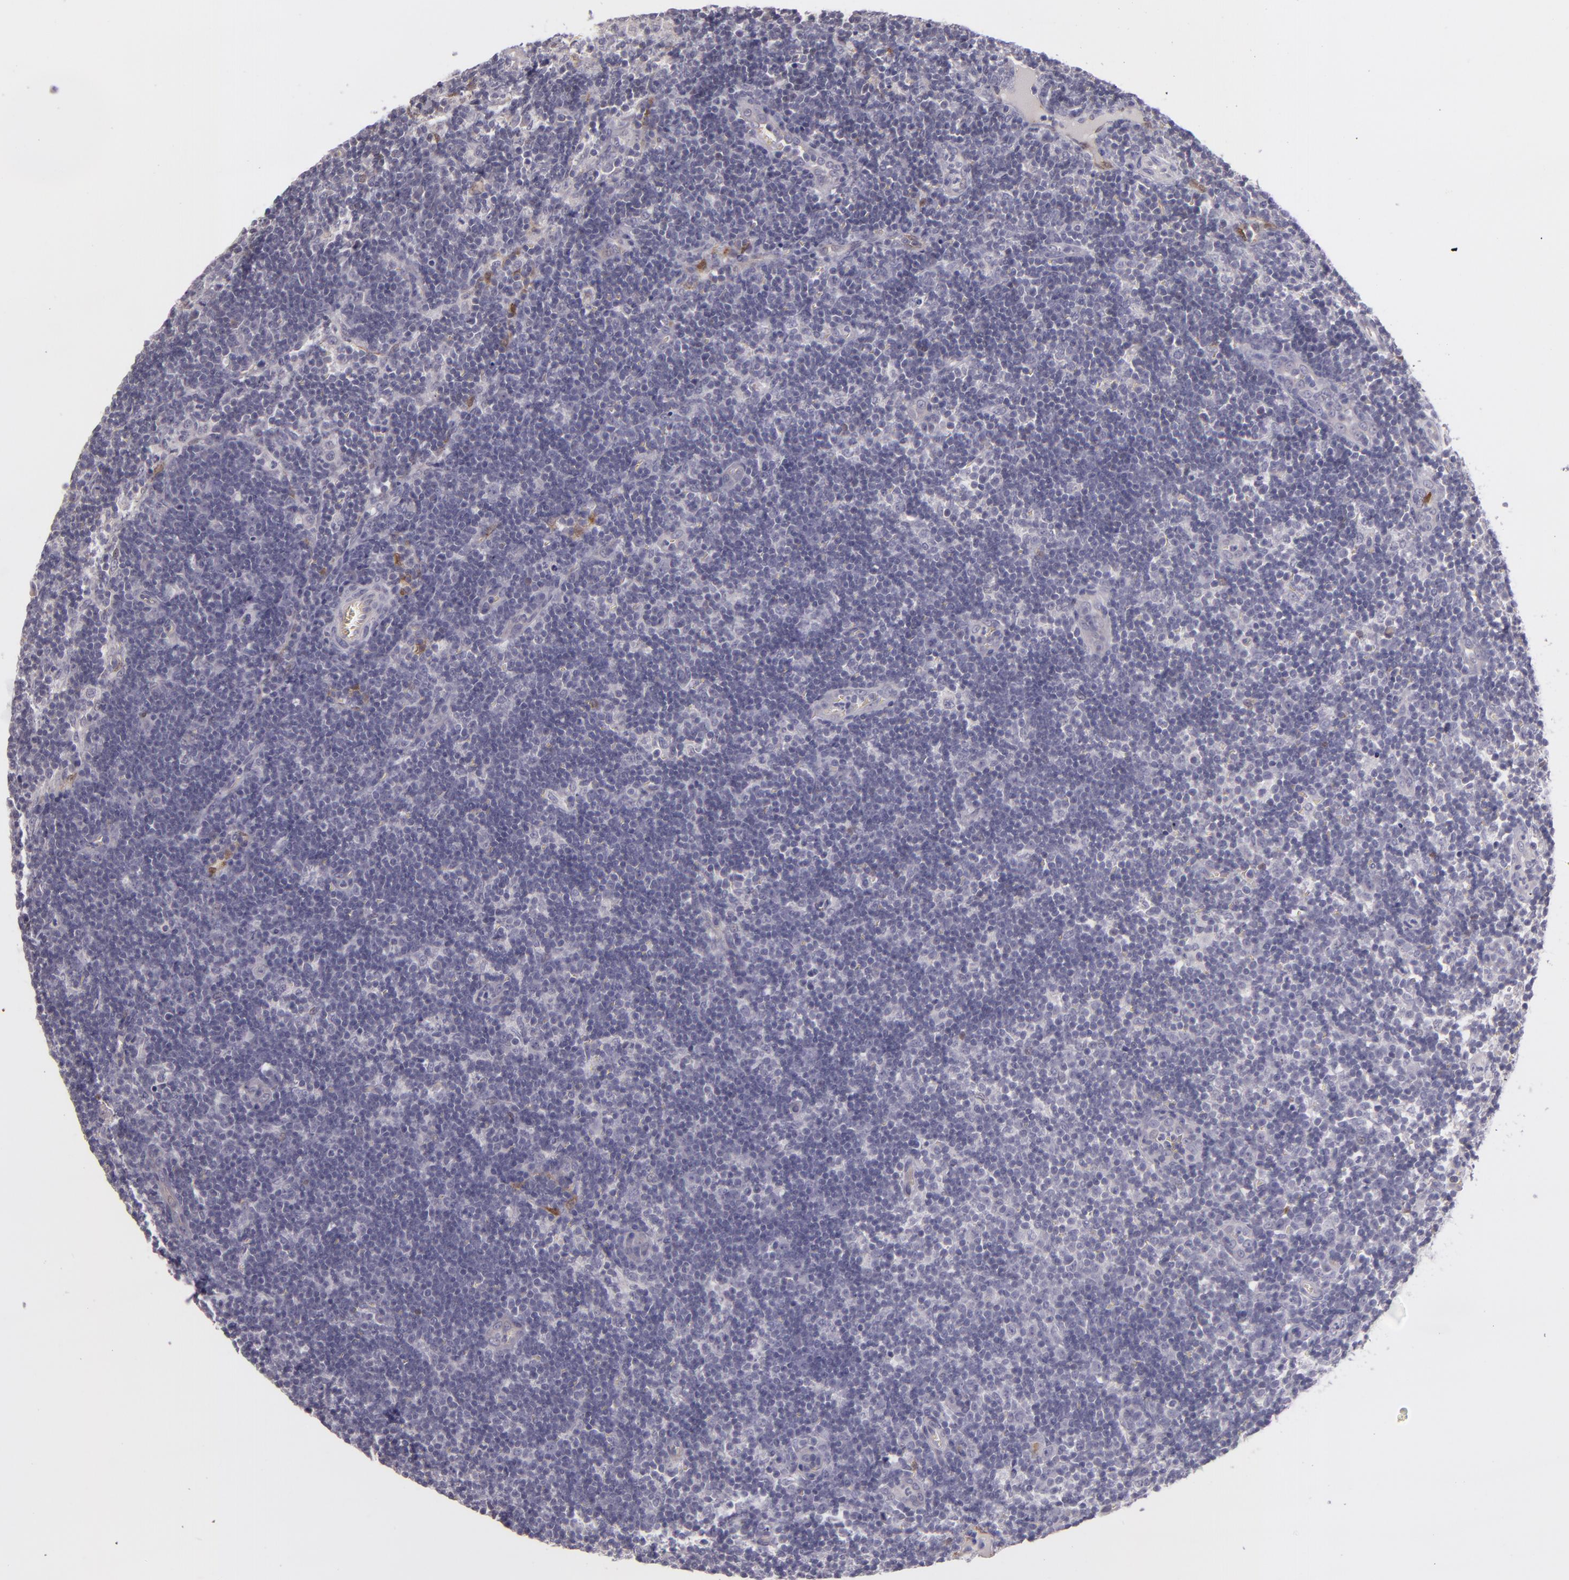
{"staining": {"intensity": "negative", "quantity": "none", "location": "none"}, "tissue": "lymph node", "cell_type": "Non-germinal center cells", "image_type": "normal", "snomed": [{"axis": "morphology", "description": "Normal tissue, NOS"}, {"axis": "morphology", "description": "Inflammation, NOS"}, {"axis": "topography", "description": "Lymph node"}, {"axis": "topography", "description": "Salivary gland"}], "caption": "This is a micrograph of IHC staining of unremarkable lymph node, which shows no staining in non-germinal center cells. (Stains: DAB (3,3'-diaminobenzidine) IHC with hematoxylin counter stain, Microscopy: brightfield microscopy at high magnification).", "gene": "SNCB", "patient": {"sex": "male", "age": 3}}